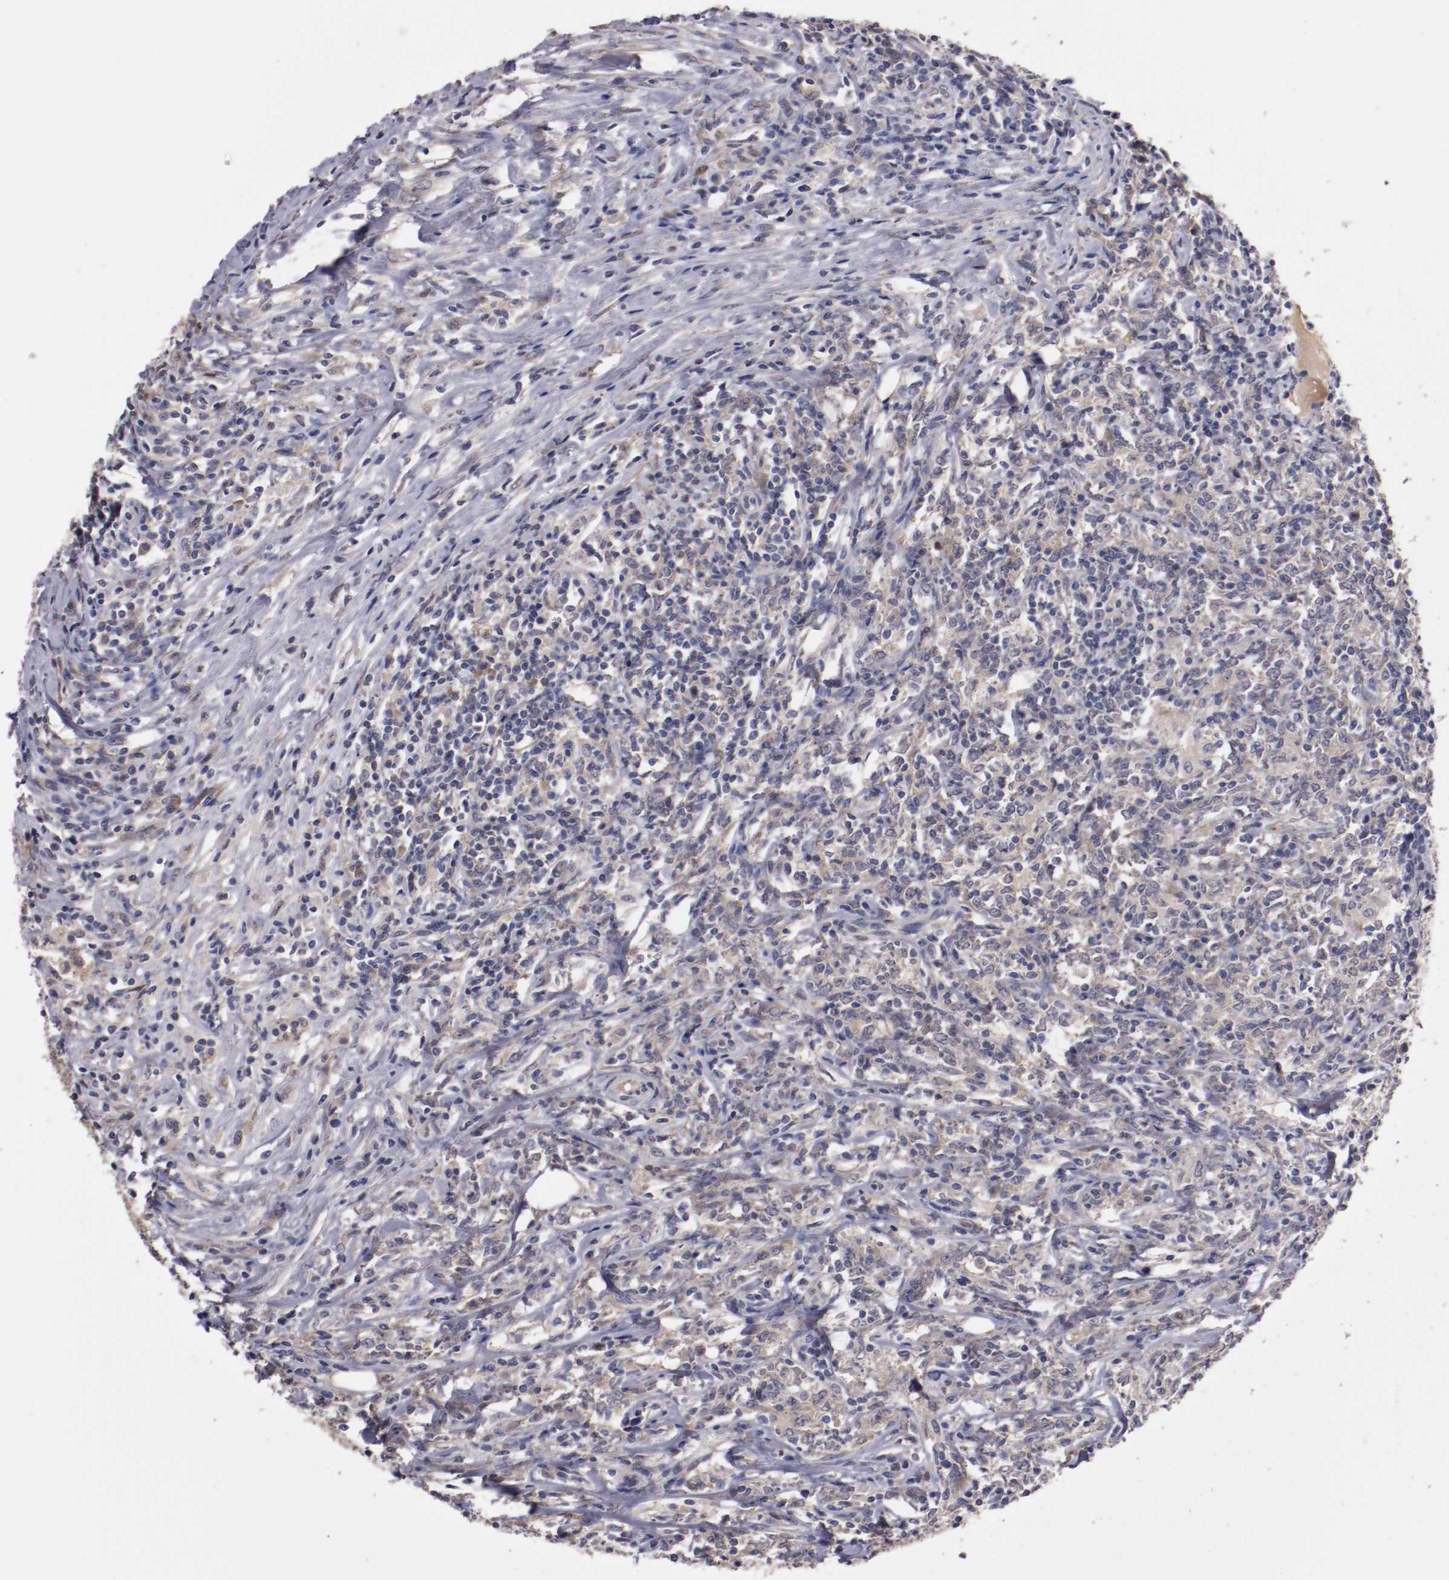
{"staining": {"intensity": "weak", "quantity": "25%-75%", "location": "cytoplasmic/membranous"}, "tissue": "lymphoma", "cell_type": "Tumor cells", "image_type": "cancer", "snomed": [{"axis": "morphology", "description": "Malignant lymphoma, non-Hodgkin's type, High grade"}, {"axis": "topography", "description": "Lymph node"}], "caption": "A high-resolution image shows immunohistochemistry (IHC) staining of high-grade malignant lymphoma, non-Hodgkin's type, which exhibits weak cytoplasmic/membranous staining in about 25%-75% of tumor cells.", "gene": "FAM81A", "patient": {"sex": "female", "age": 84}}